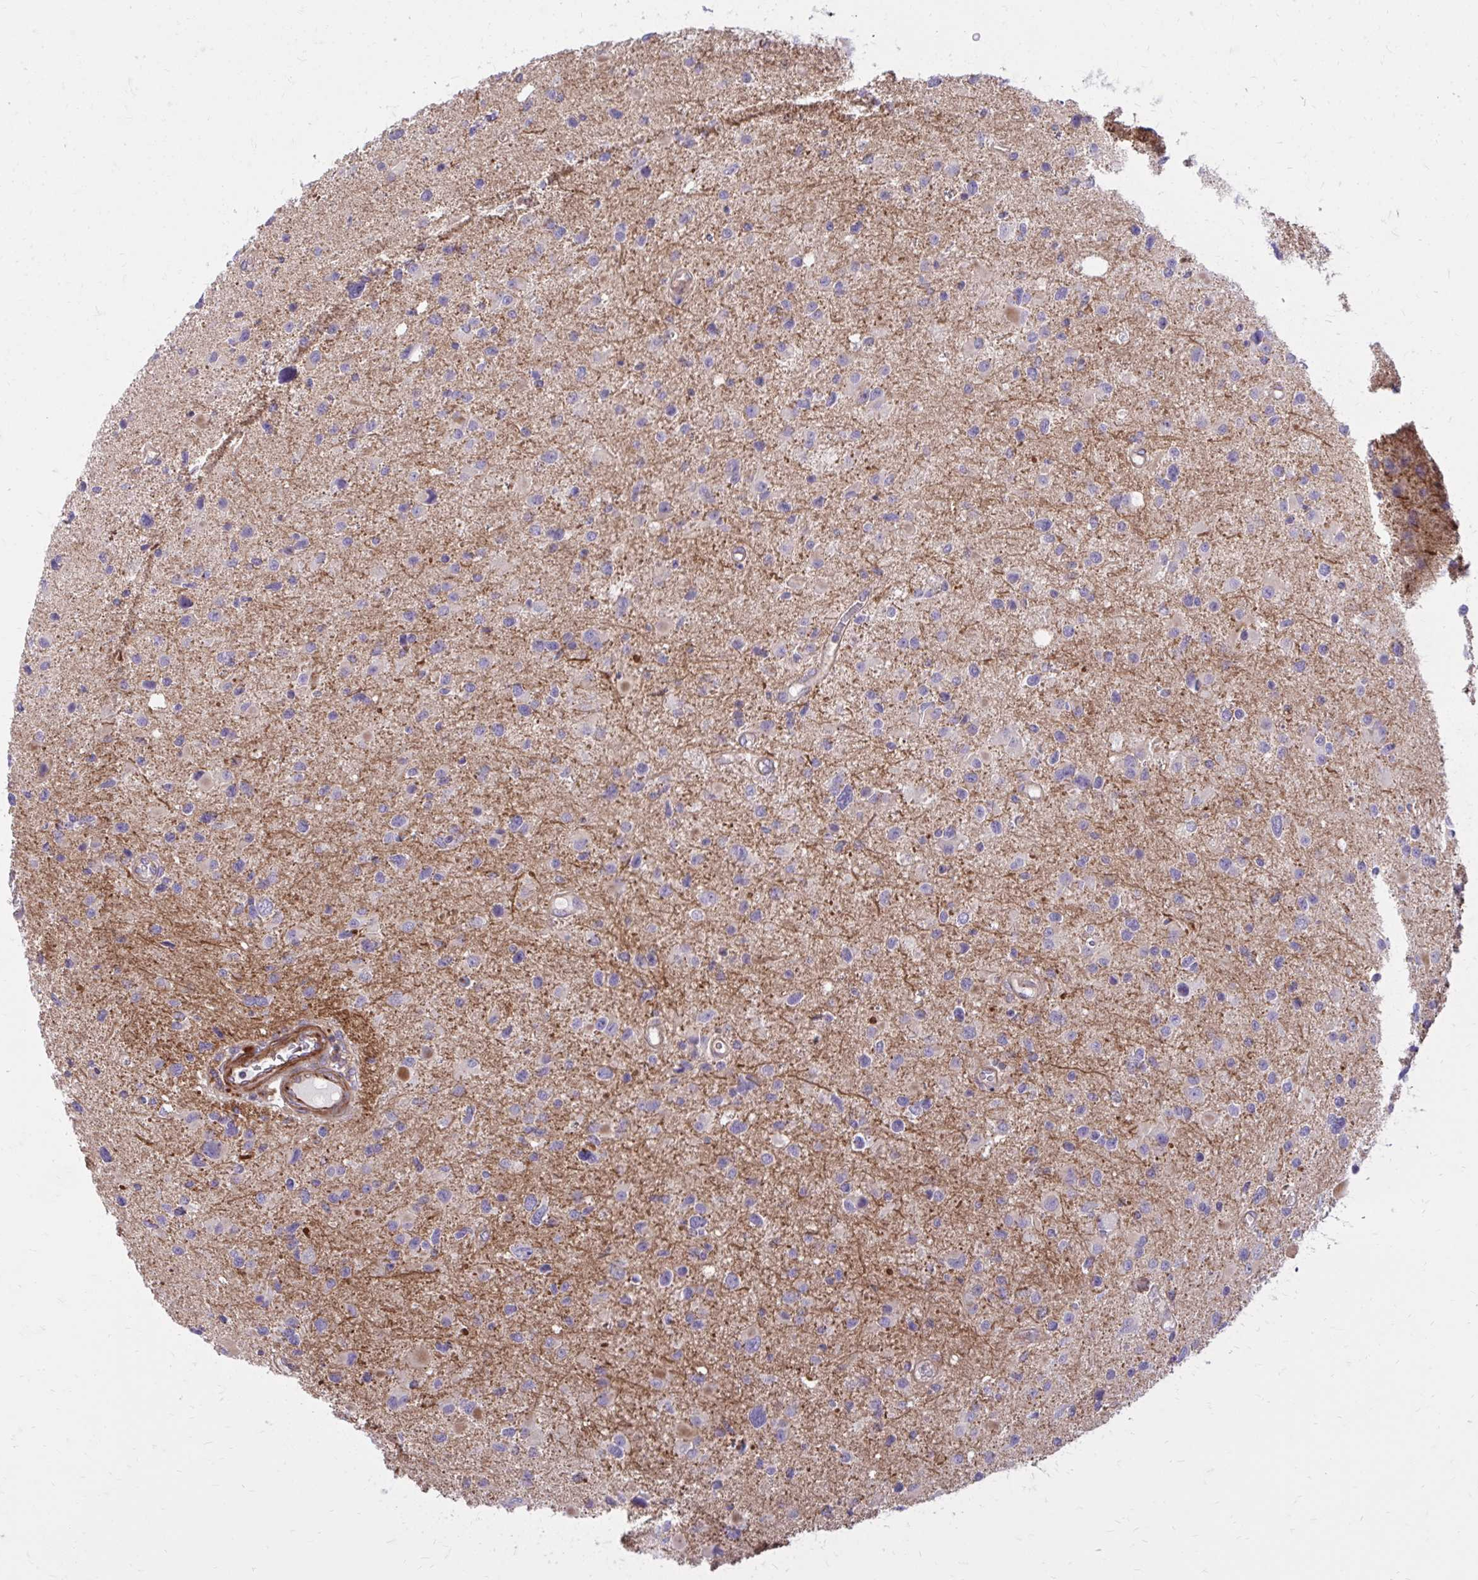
{"staining": {"intensity": "moderate", "quantity": "<25%", "location": "cytoplasmic/membranous"}, "tissue": "glioma", "cell_type": "Tumor cells", "image_type": "cancer", "snomed": [{"axis": "morphology", "description": "Glioma, malignant, Low grade"}, {"axis": "topography", "description": "Brain"}], "caption": "An immunohistochemistry histopathology image of tumor tissue is shown. Protein staining in brown shows moderate cytoplasmic/membranous positivity in malignant glioma (low-grade) within tumor cells.", "gene": "FAP", "patient": {"sex": "female", "age": 32}}